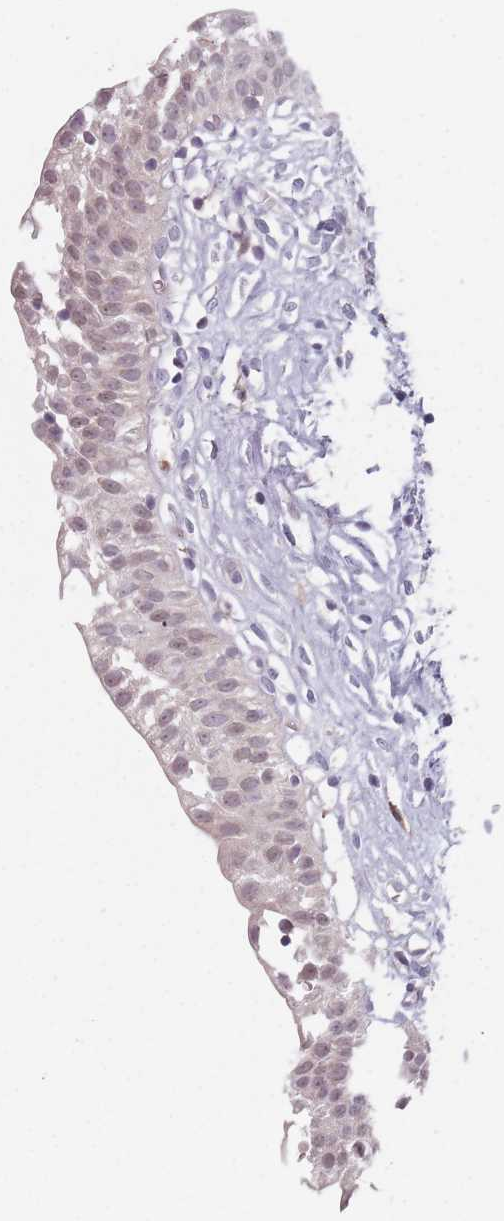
{"staining": {"intensity": "moderate", "quantity": "<25%", "location": "cytoplasmic/membranous,nuclear"}, "tissue": "urinary bladder", "cell_type": "Urothelial cells", "image_type": "normal", "snomed": [{"axis": "morphology", "description": "Normal tissue, NOS"}, {"axis": "topography", "description": "Urinary bladder"}], "caption": "IHC micrograph of unremarkable urinary bladder: human urinary bladder stained using IHC displays low levels of moderate protein expression localized specifically in the cytoplasmic/membranous,nuclear of urothelial cells, appearing as a cytoplasmic/membranous,nuclear brown color.", "gene": "NAXE", "patient": {"sex": "male", "age": 51}}